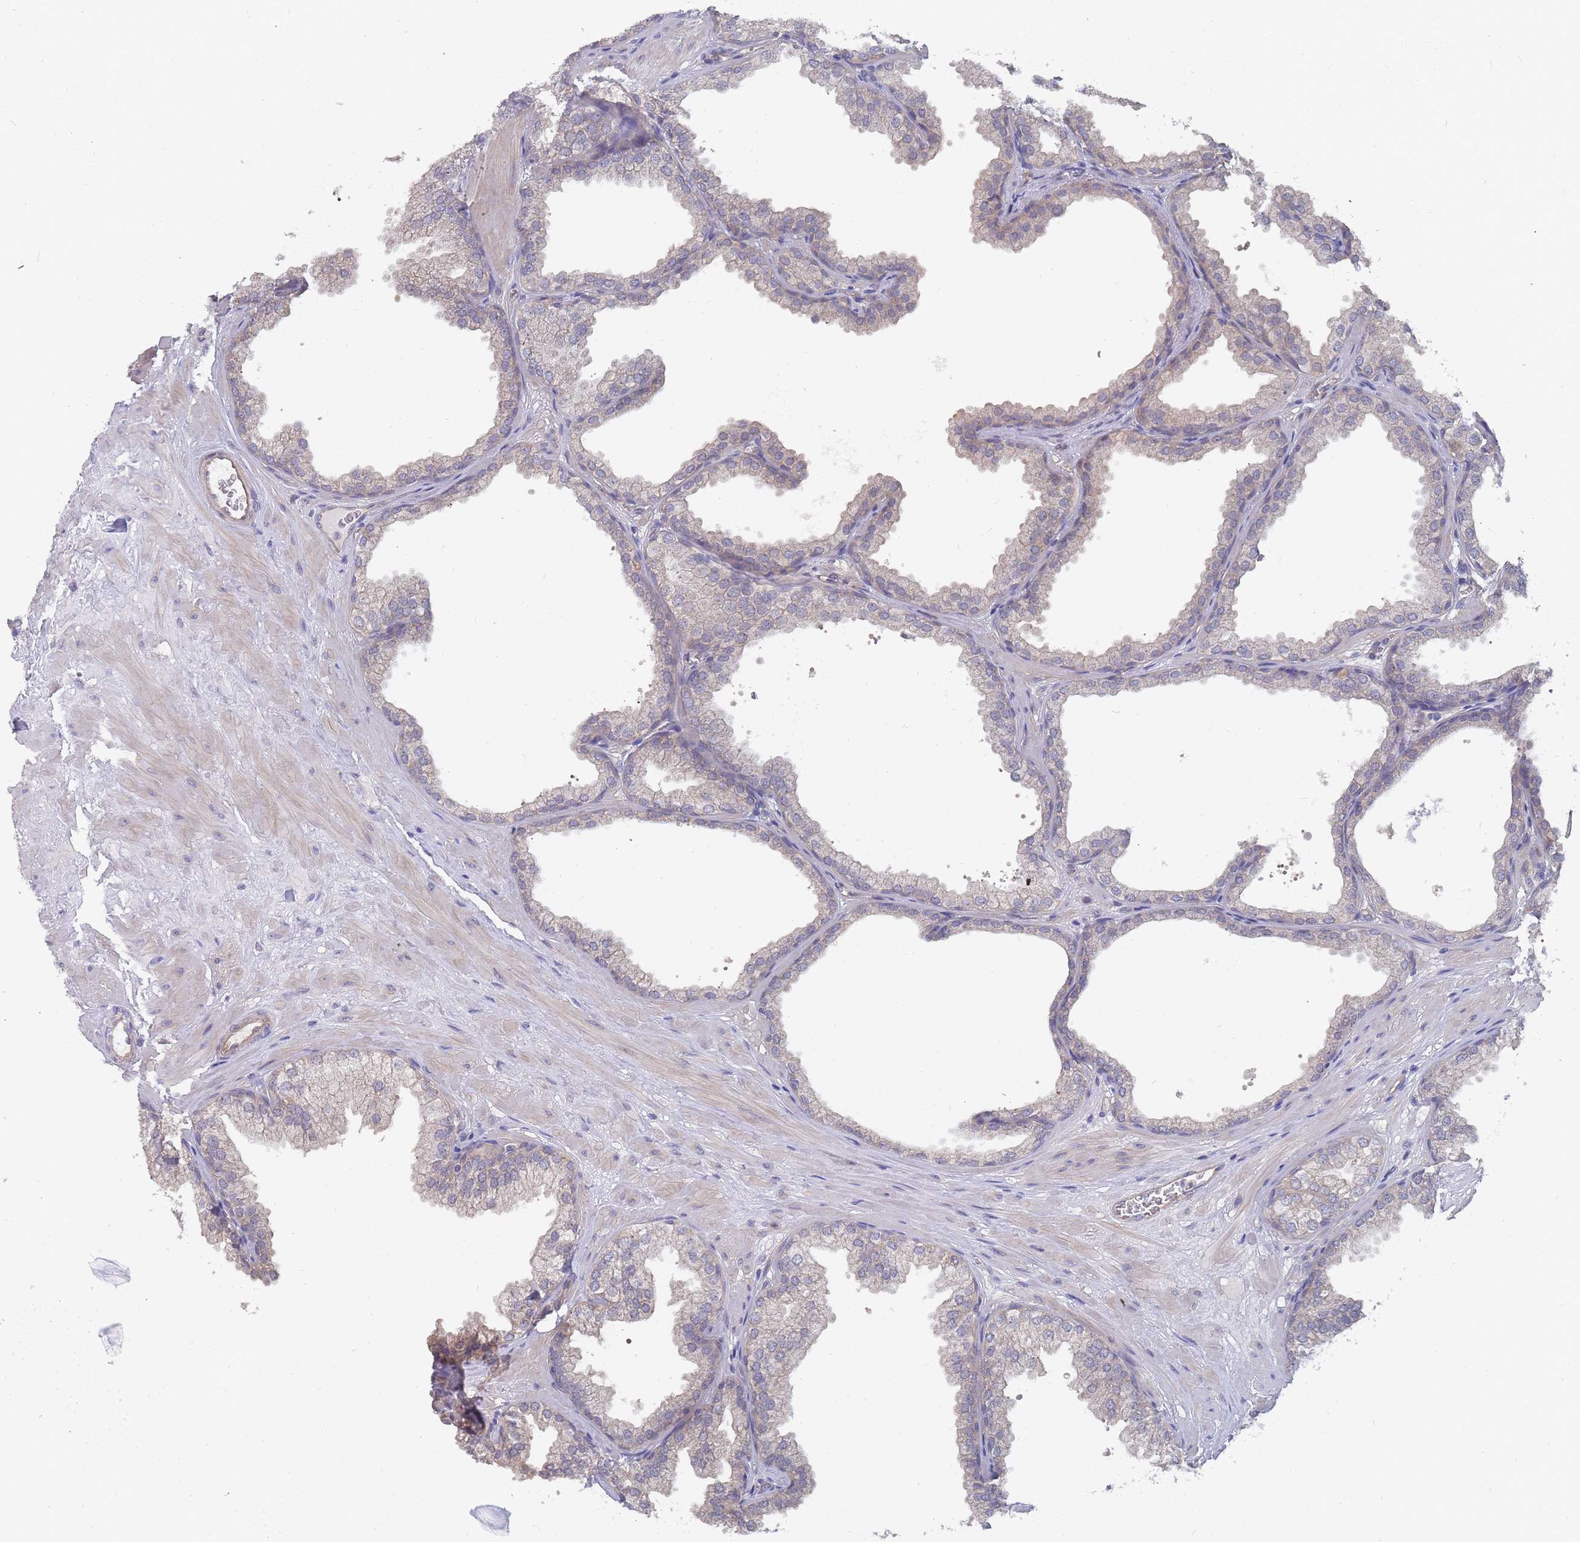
{"staining": {"intensity": "weak", "quantity": "25%-75%", "location": "cytoplasmic/membranous"}, "tissue": "prostate", "cell_type": "Glandular cells", "image_type": "normal", "snomed": [{"axis": "morphology", "description": "Normal tissue, NOS"}, {"axis": "topography", "description": "Prostate"}], "caption": "Immunohistochemistry (IHC) of benign prostate demonstrates low levels of weak cytoplasmic/membranous expression in approximately 25%-75% of glandular cells.", "gene": "NUB1", "patient": {"sex": "male", "age": 37}}